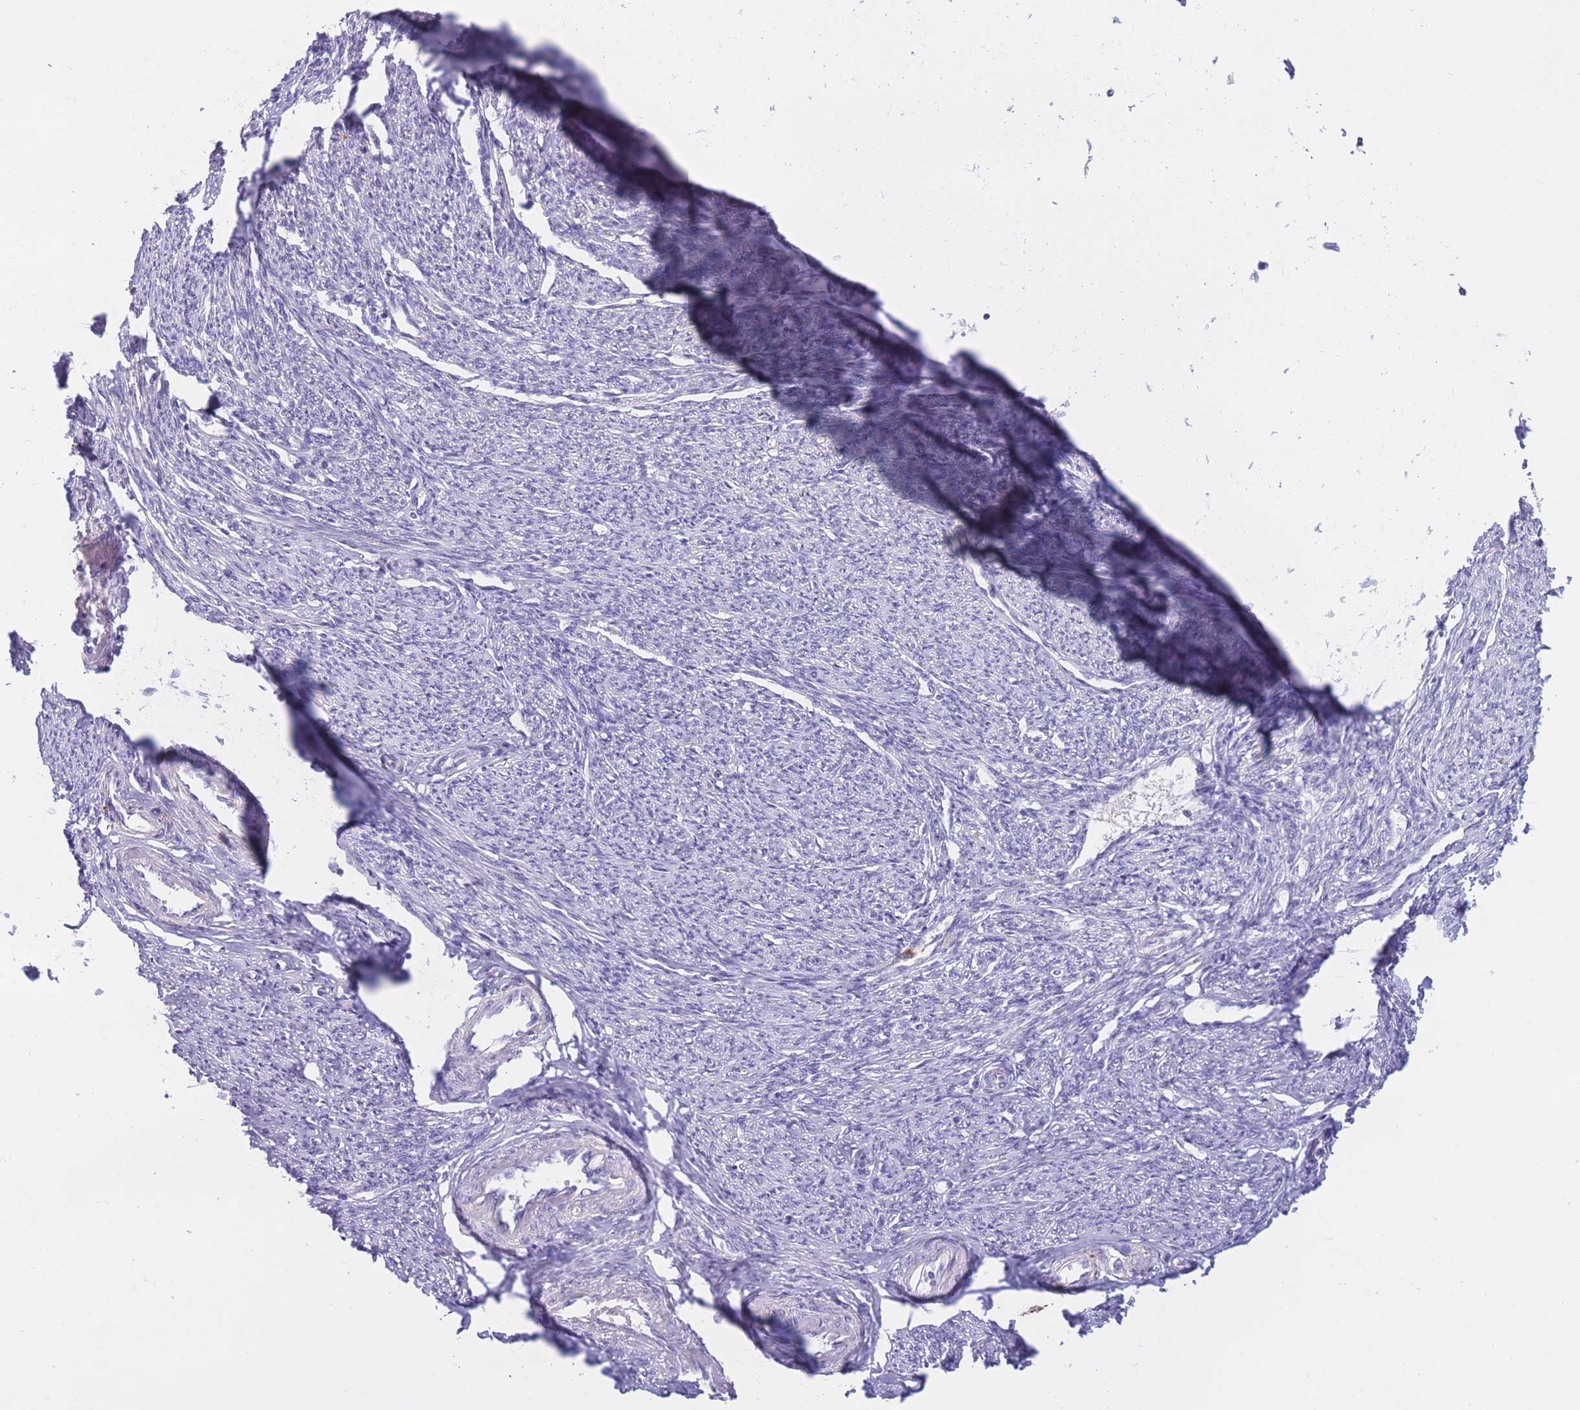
{"staining": {"intensity": "negative", "quantity": "none", "location": "none"}, "tissue": "smooth muscle", "cell_type": "Smooth muscle cells", "image_type": "normal", "snomed": [{"axis": "morphology", "description": "Normal tissue, NOS"}, {"axis": "topography", "description": "Smooth muscle"}, {"axis": "topography", "description": "Uterus"}], "caption": "This is a image of immunohistochemistry (IHC) staining of normal smooth muscle, which shows no staining in smooth muscle cells. (Brightfield microscopy of DAB (3,3'-diaminobenzidine) IHC at high magnification).", "gene": "CENPM", "patient": {"sex": "female", "age": 59}}